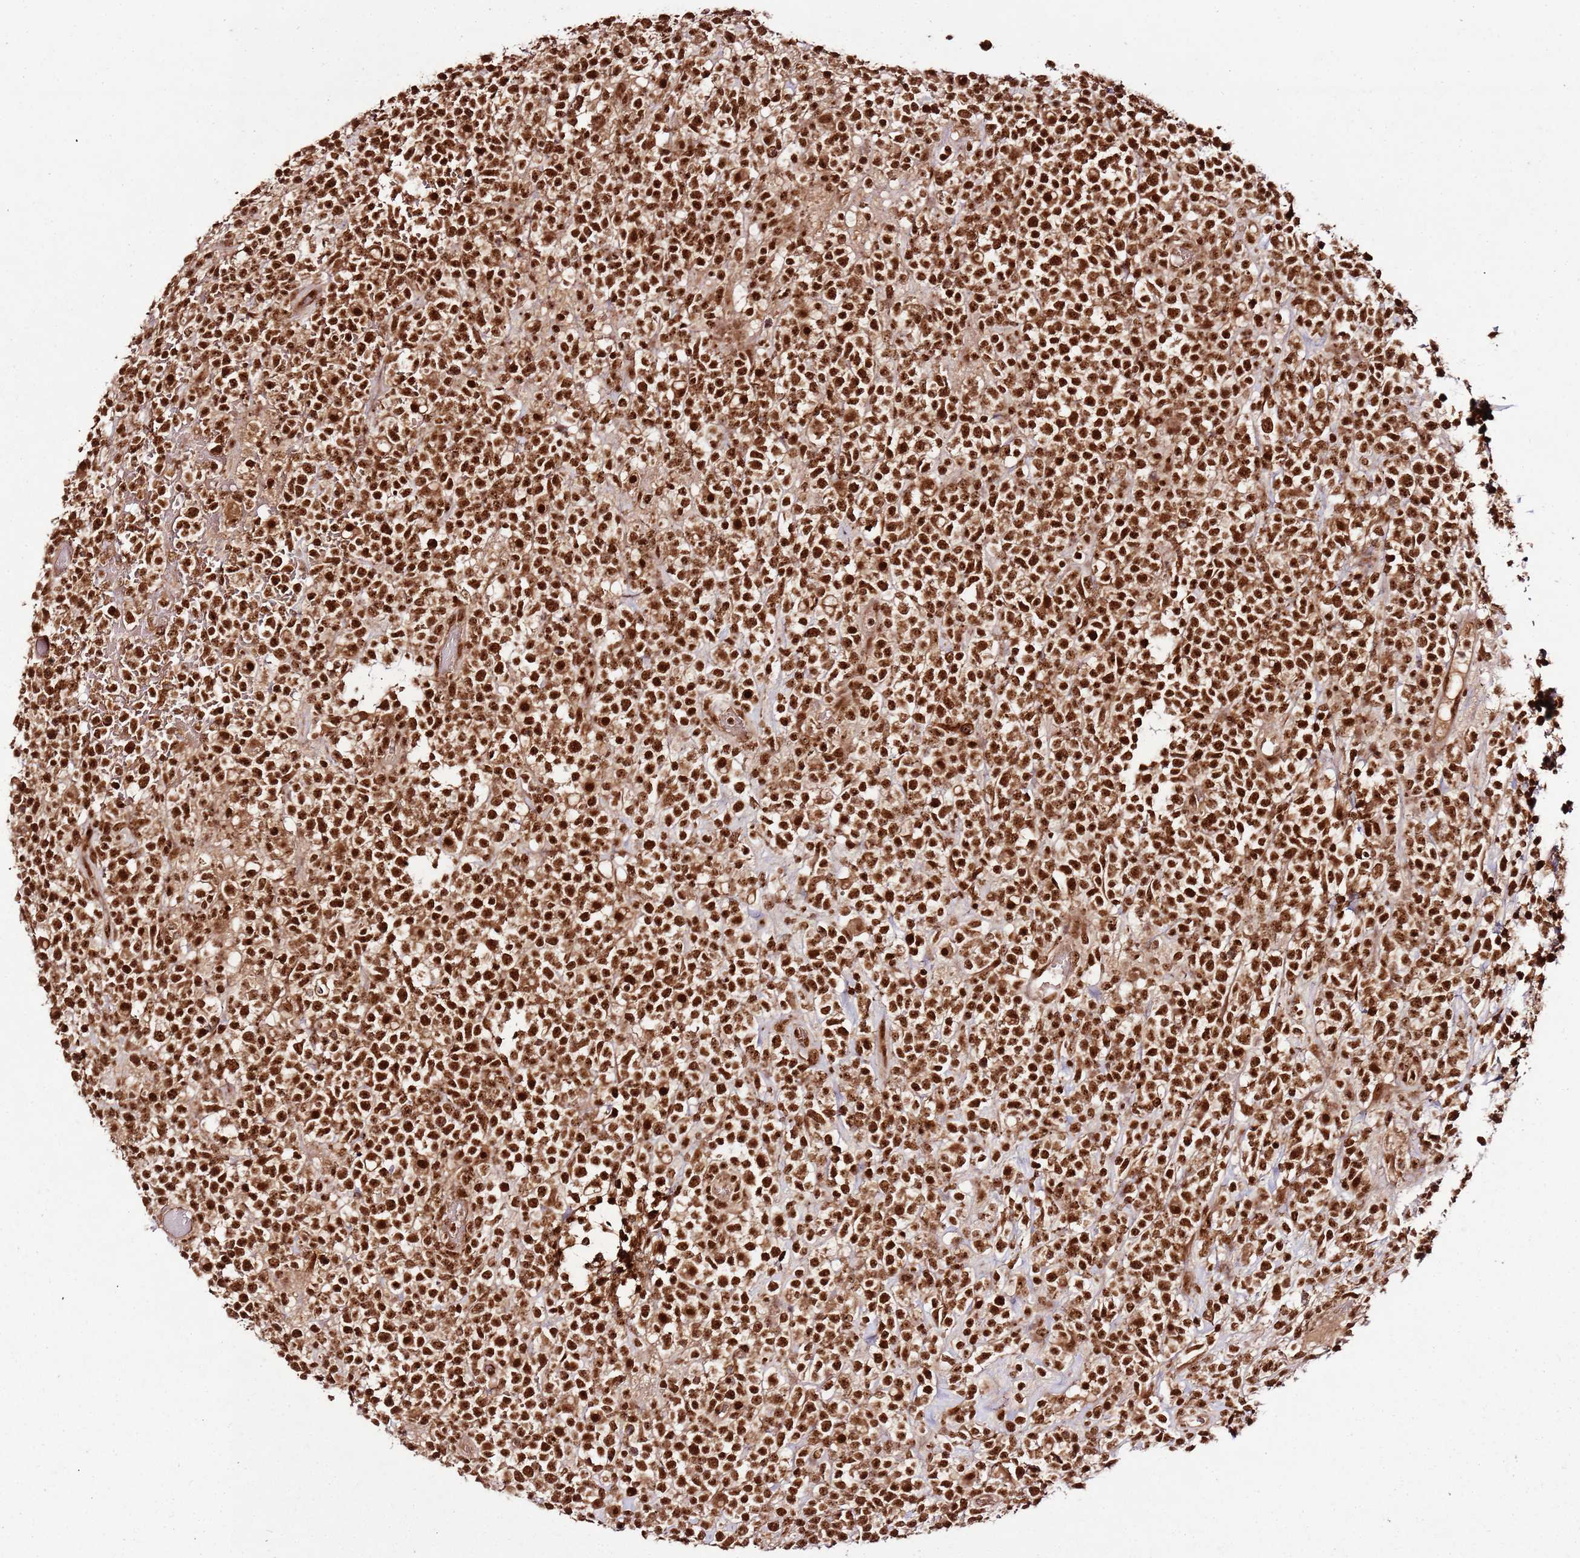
{"staining": {"intensity": "strong", "quantity": ">75%", "location": "nuclear"}, "tissue": "lymphoma", "cell_type": "Tumor cells", "image_type": "cancer", "snomed": [{"axis": "morphology", "description": "Malignant lymphoma, non-Hodgkin's type, High grade"}, {"axis": "topography", "description": "Colon"}], "caption": "A brown stain shows strong nuclear expression of a protein in malignant lymphoma, non-Hodgkin's type (high-grade) tumor cells.", "gene": "XRN2", "patient": {"sex": "female", "age": 53}}